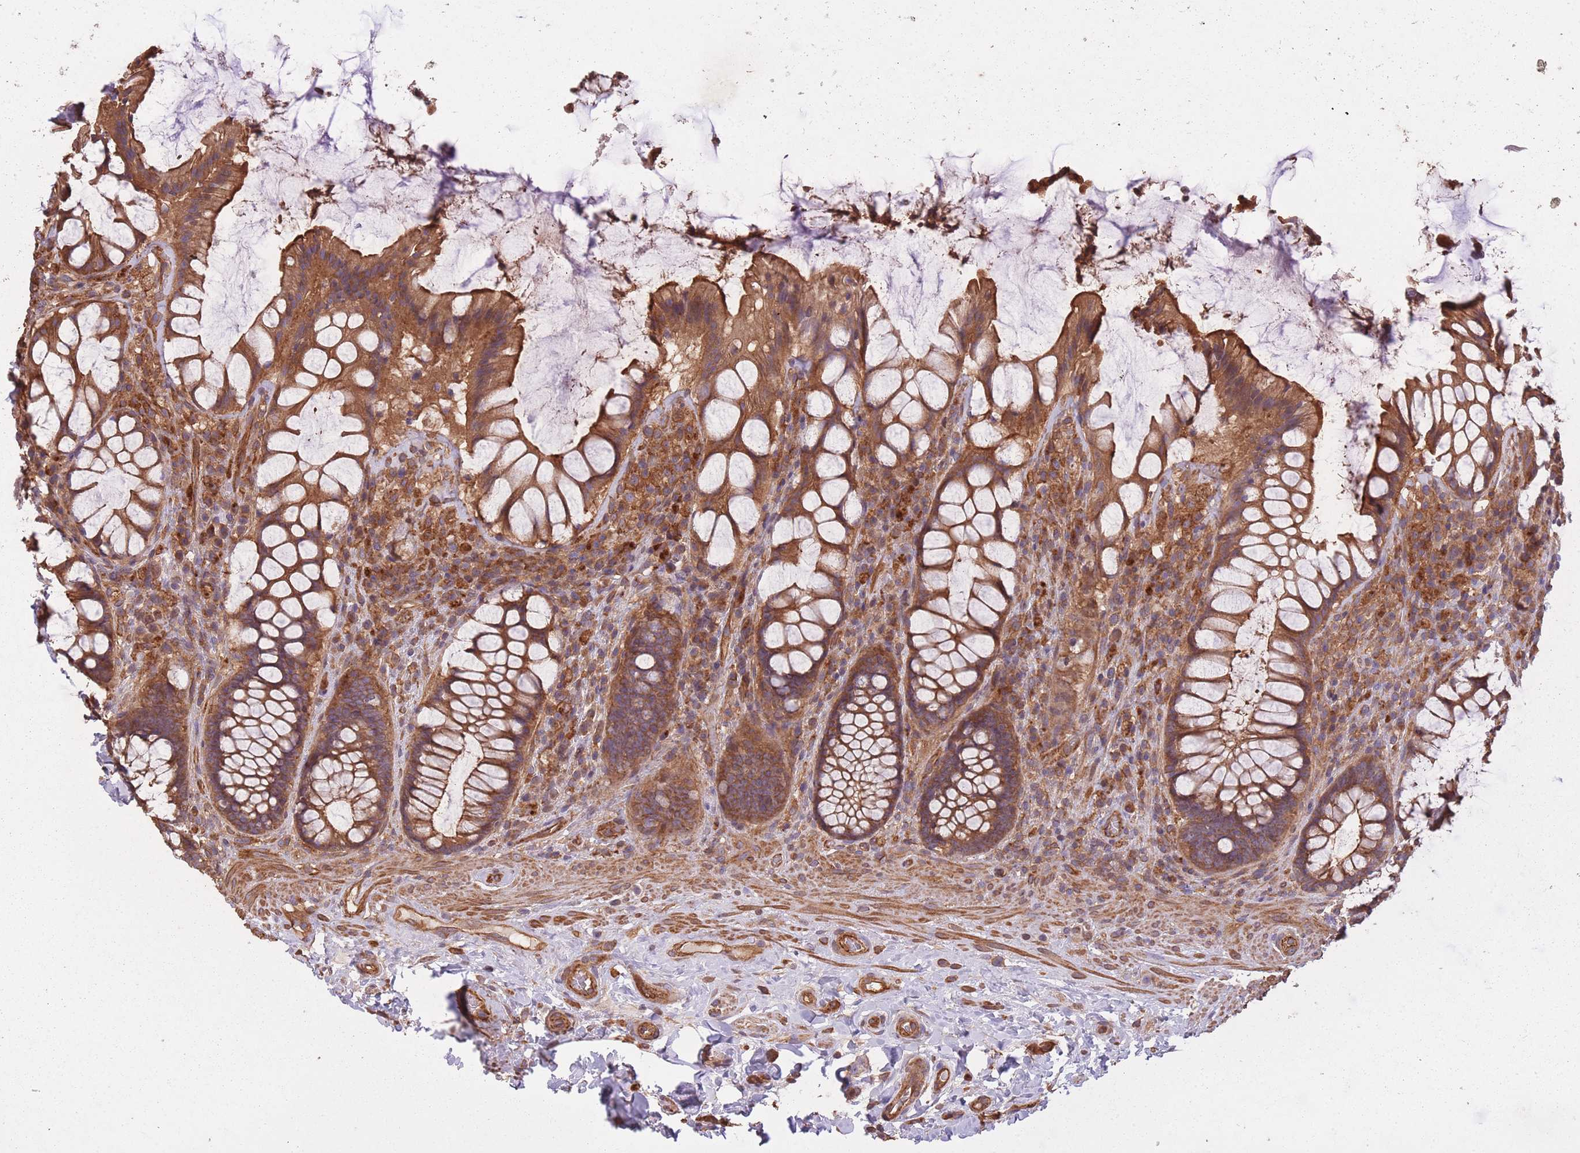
{"staining": {"intensity": "strong", "quantity": ">75%", "location": "cytoplasmic/membranous"}, "tissue": "rectum", "cell_type": "Glandular cells", "image_type": "normal", "snomed": [{"axis": "morphology", "description": "Normal tissue, NOS"}, {"axis": "topography", "description": "Rectum"}], "caption": "Immunohistochemical staining of benign human rectum displays >75% levels of strong cytoplasmic/membranous protein positivity in about >75% of glandular cells.", "gene": "ARMH3", "patient": {"sex": "female", "age": 58}}